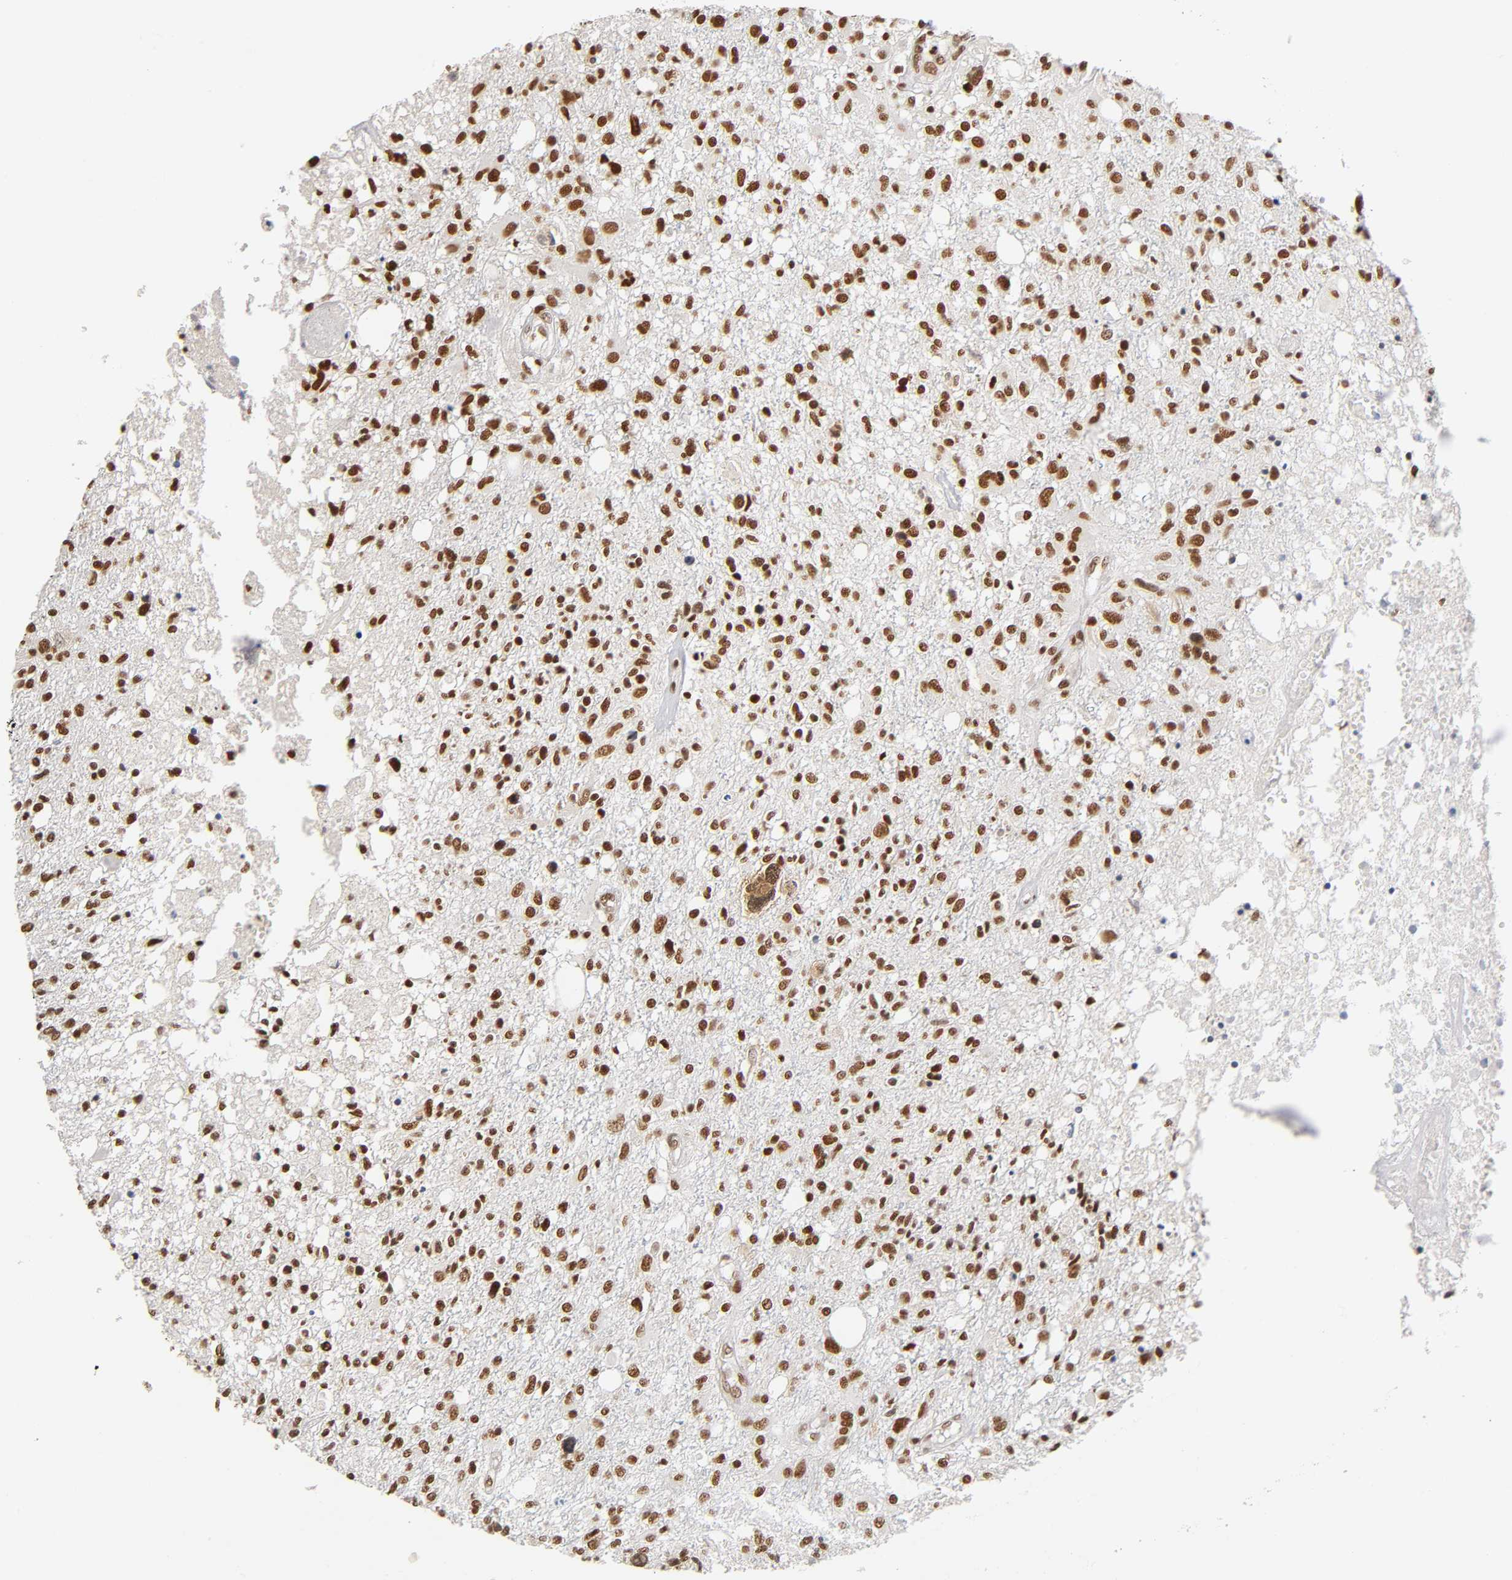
{"staining": {"intensity": "strong", "quantity": ">75%", "location": "nuclear"}, "tissue": "glioma", "cell_type": "Tumor cells", "image_type": "cancer", "snomed": [{"axis": "morphology", "description": "Glioma, malignant, High grade"}, {"axis": "topography", "description": "Cerebral cortex"}], "caption": "This histopathology image displays high-grade glioma (malignant) stained with immunohistochemistry to label a protein in brown. The nuclear of tumor cells show strong positivity for the protein. Nuclei are counter-stained blue.", "gene": "ILKAP", "patient": {"sex": "male", "age": 76}}